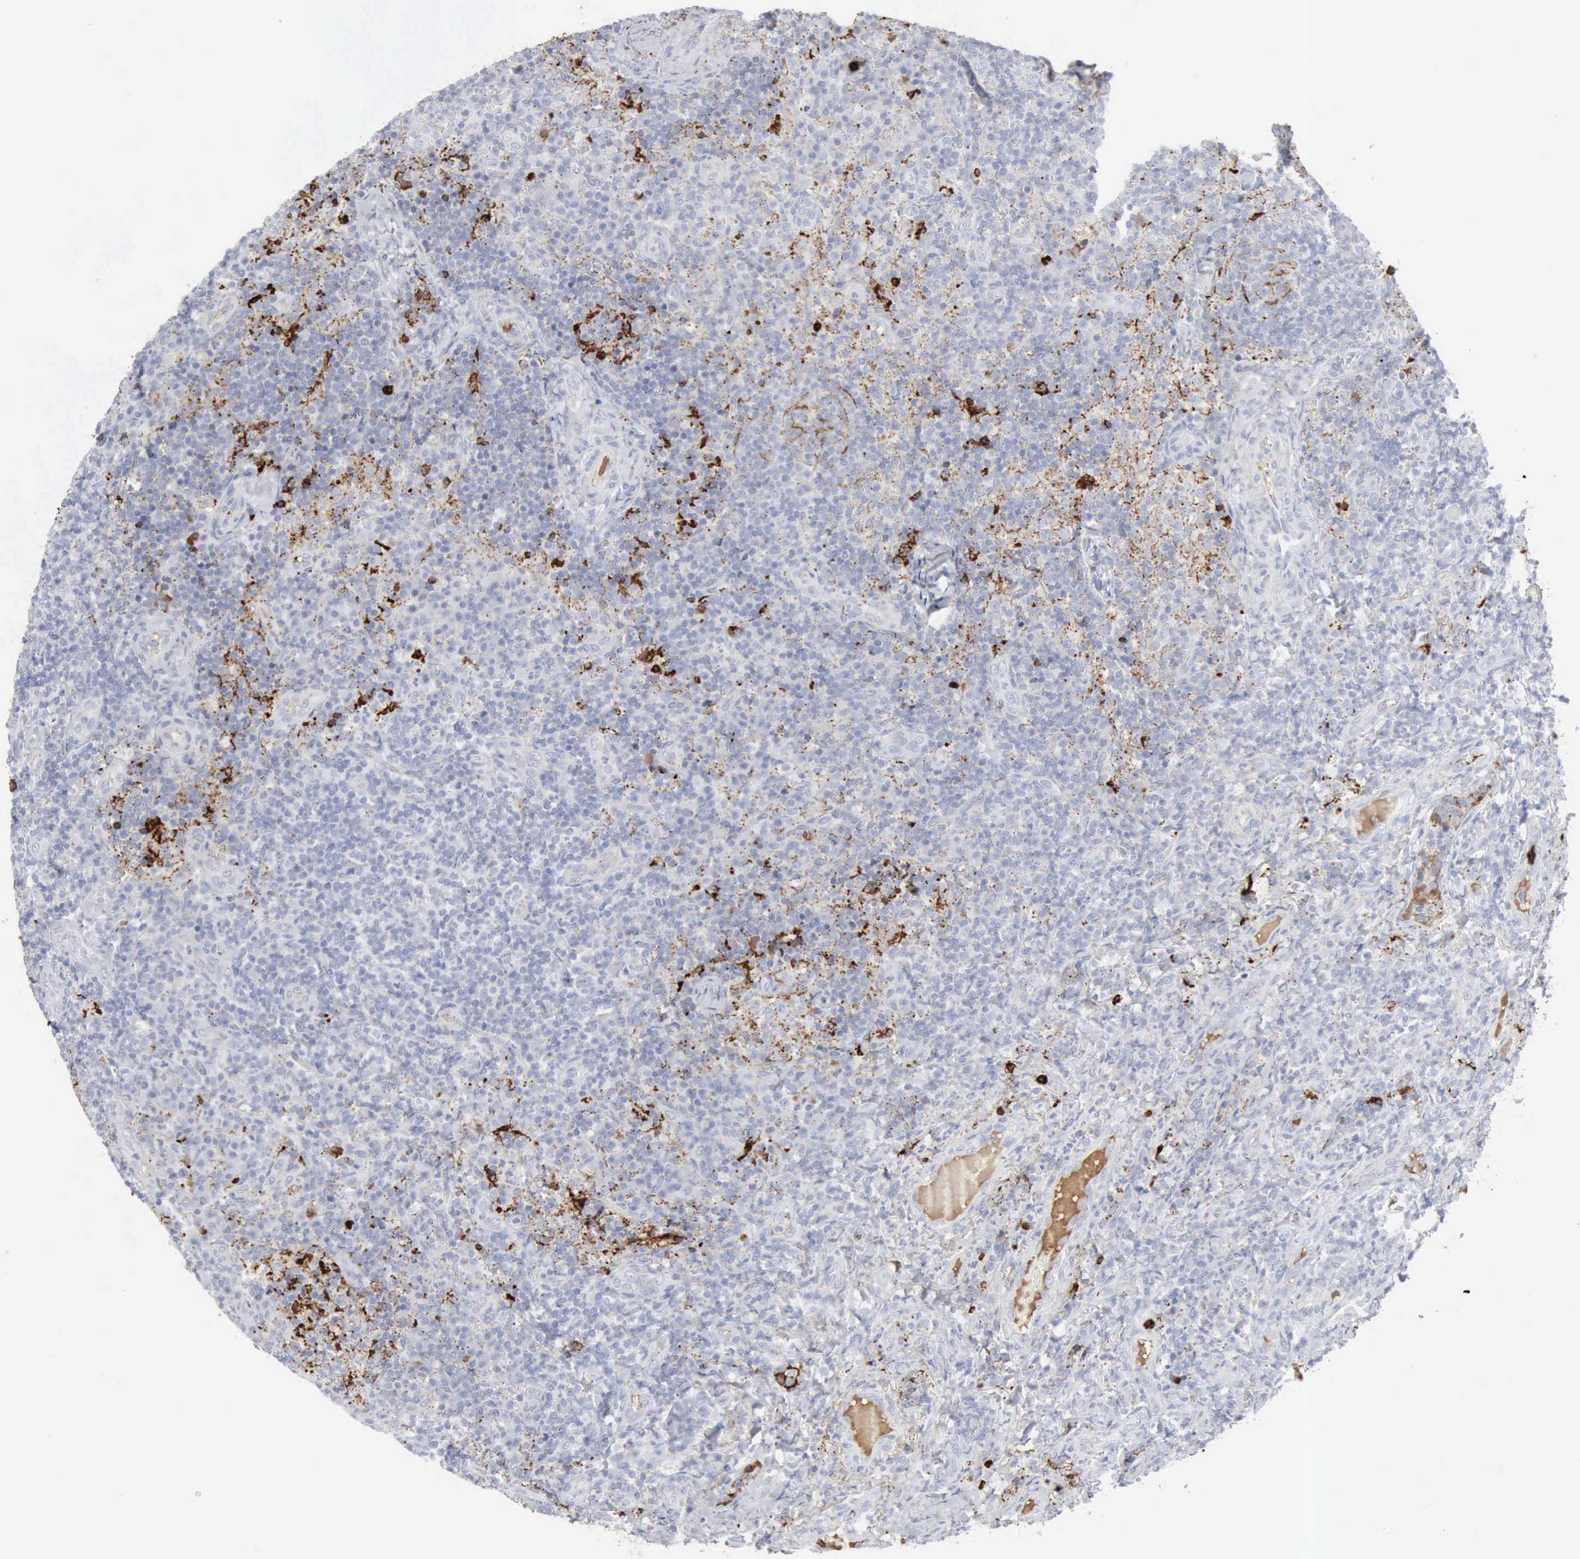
{"staining": {"intensity": "negative", "quantity": "none", "location": "none"}, "tissue": "lymph node", "cell_type": "Germinal center cells", "image_type": "normal", "snomed": [{"axis": "morphology", "description": "Normal tissue, NOS"}, {"axis": "morphology", "description": "Inflammation, NOS"}, {"axis": "topography", "description": "Lymph node"}], "caption": "Germinal center cells are negative for brown protein staining in normal lymph node. The staining is performed using DAB brown chromogen with nuclei counter-stained in using hematoxylin.", "gene": "C4BPA", "patient": {"sex": "male", "age": 46}}